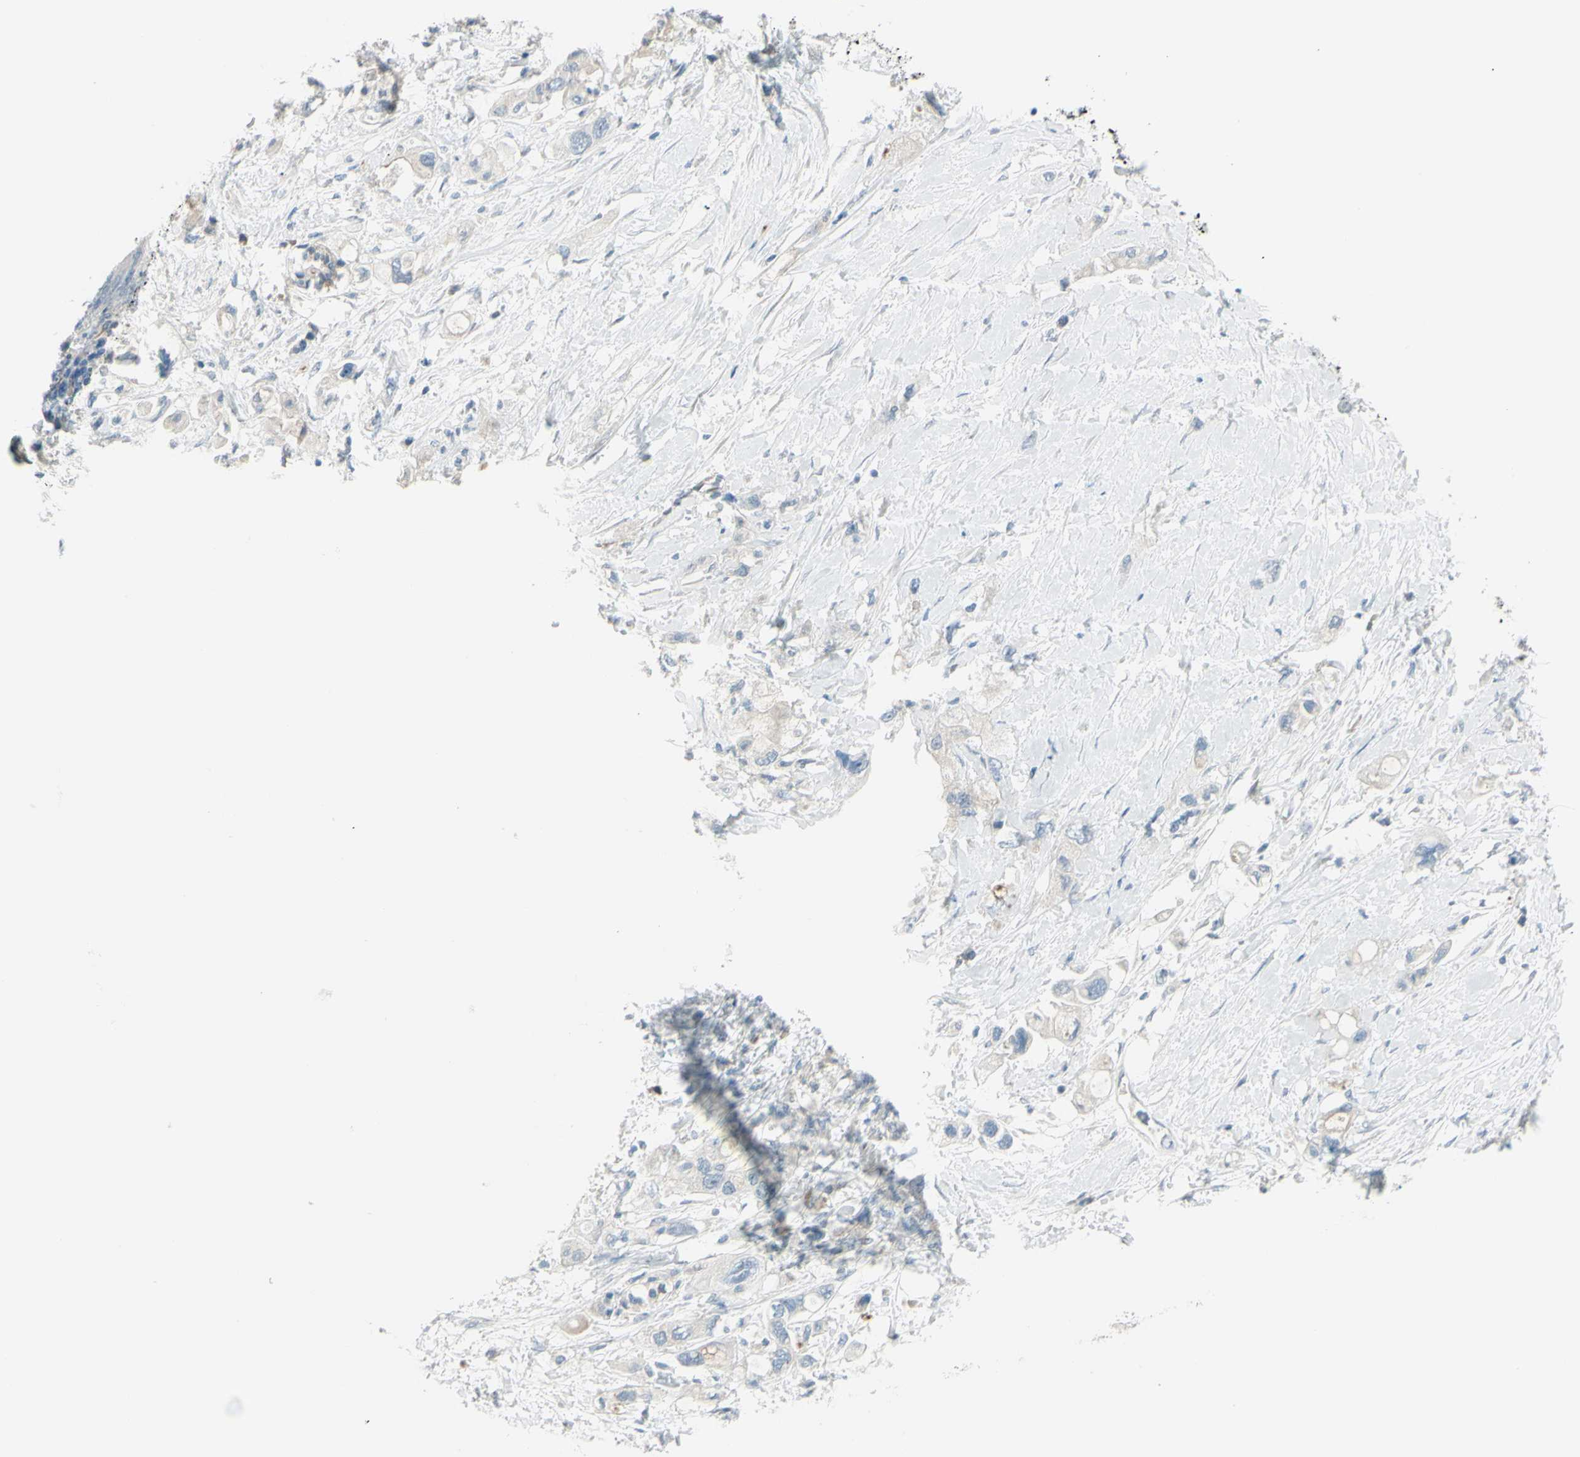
{"staining": {"intensity": "negative", "quantity": "none", "location": "none"}, "tissue": "pancreatic cancer", "cell_type": "Tumor cells", "image_type": "cancer", "snomed": [{"axis": "morphology", "description": "Adenocarcinoma, NOS"}, {"axis": "topography", "description": "Pancreas"}], "caption": "A photomicrograph of human pancreatic adenocarcinoma is negative for staining in tumor cells.", "gene": "GPR34", "patient": {"sex": "female", "age": 56}}